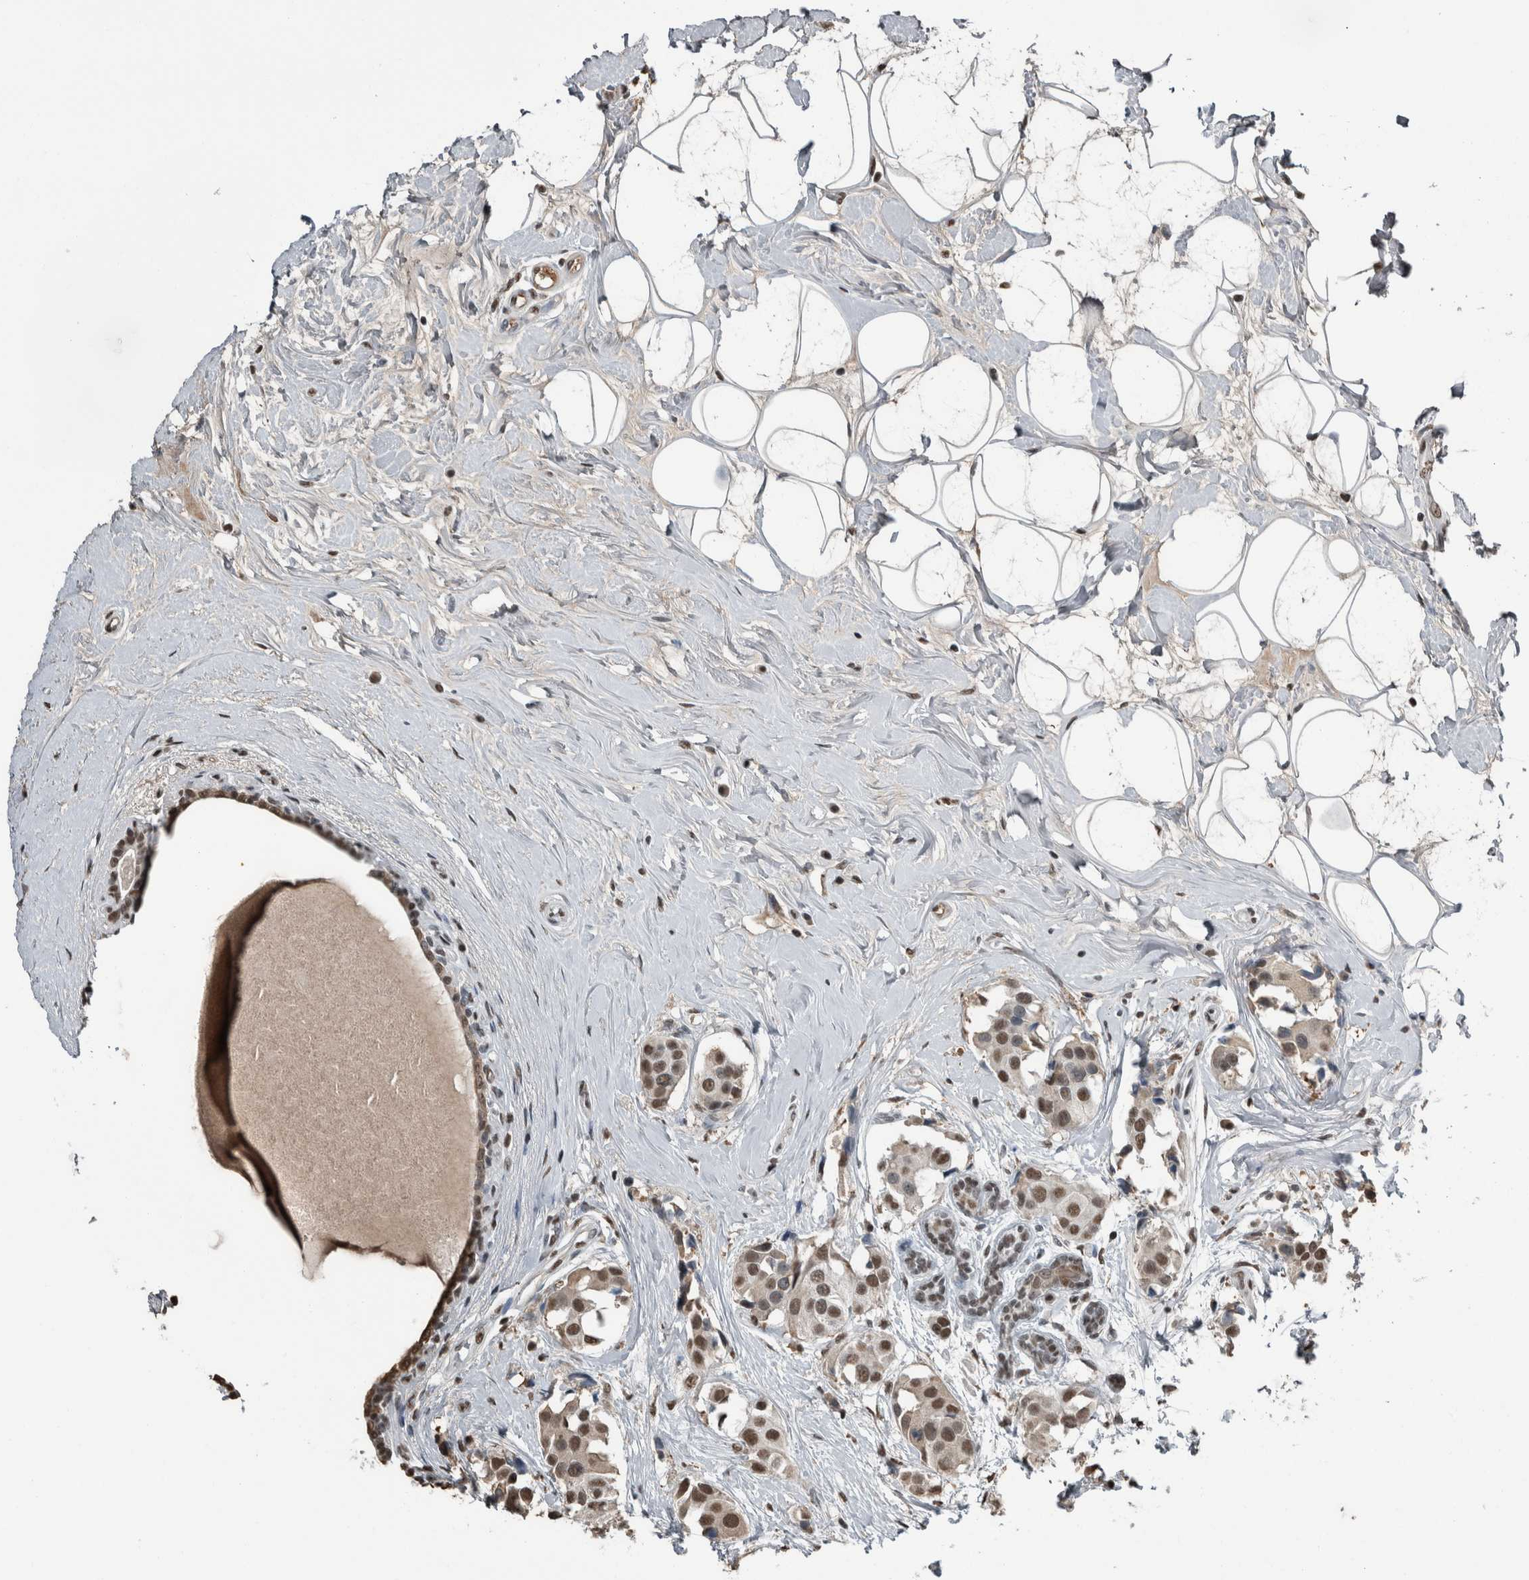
{"staining": {"intensity": "moderate", "quantity": ">75%", "location": "nuclear"}, "tissue": "breast cancer", "cell_type": "Tumor cells", "image_type": "cancer", "snomed": [{"axis": "morphology", "description": "Normal tissue, NOS"}, {"axis": "morphology", "description": "Duct carcinoma"}, {"axis": "topography", "description": "Breast"}], "caption": "High-power microscopy captured an IHC micrograph of intraductal carcinoma (breast), revealing moderate nuclear positivity in about >75% of tumor cells.", "gene": "TGS1", "patient": {"sex": "female", "age": 39}}